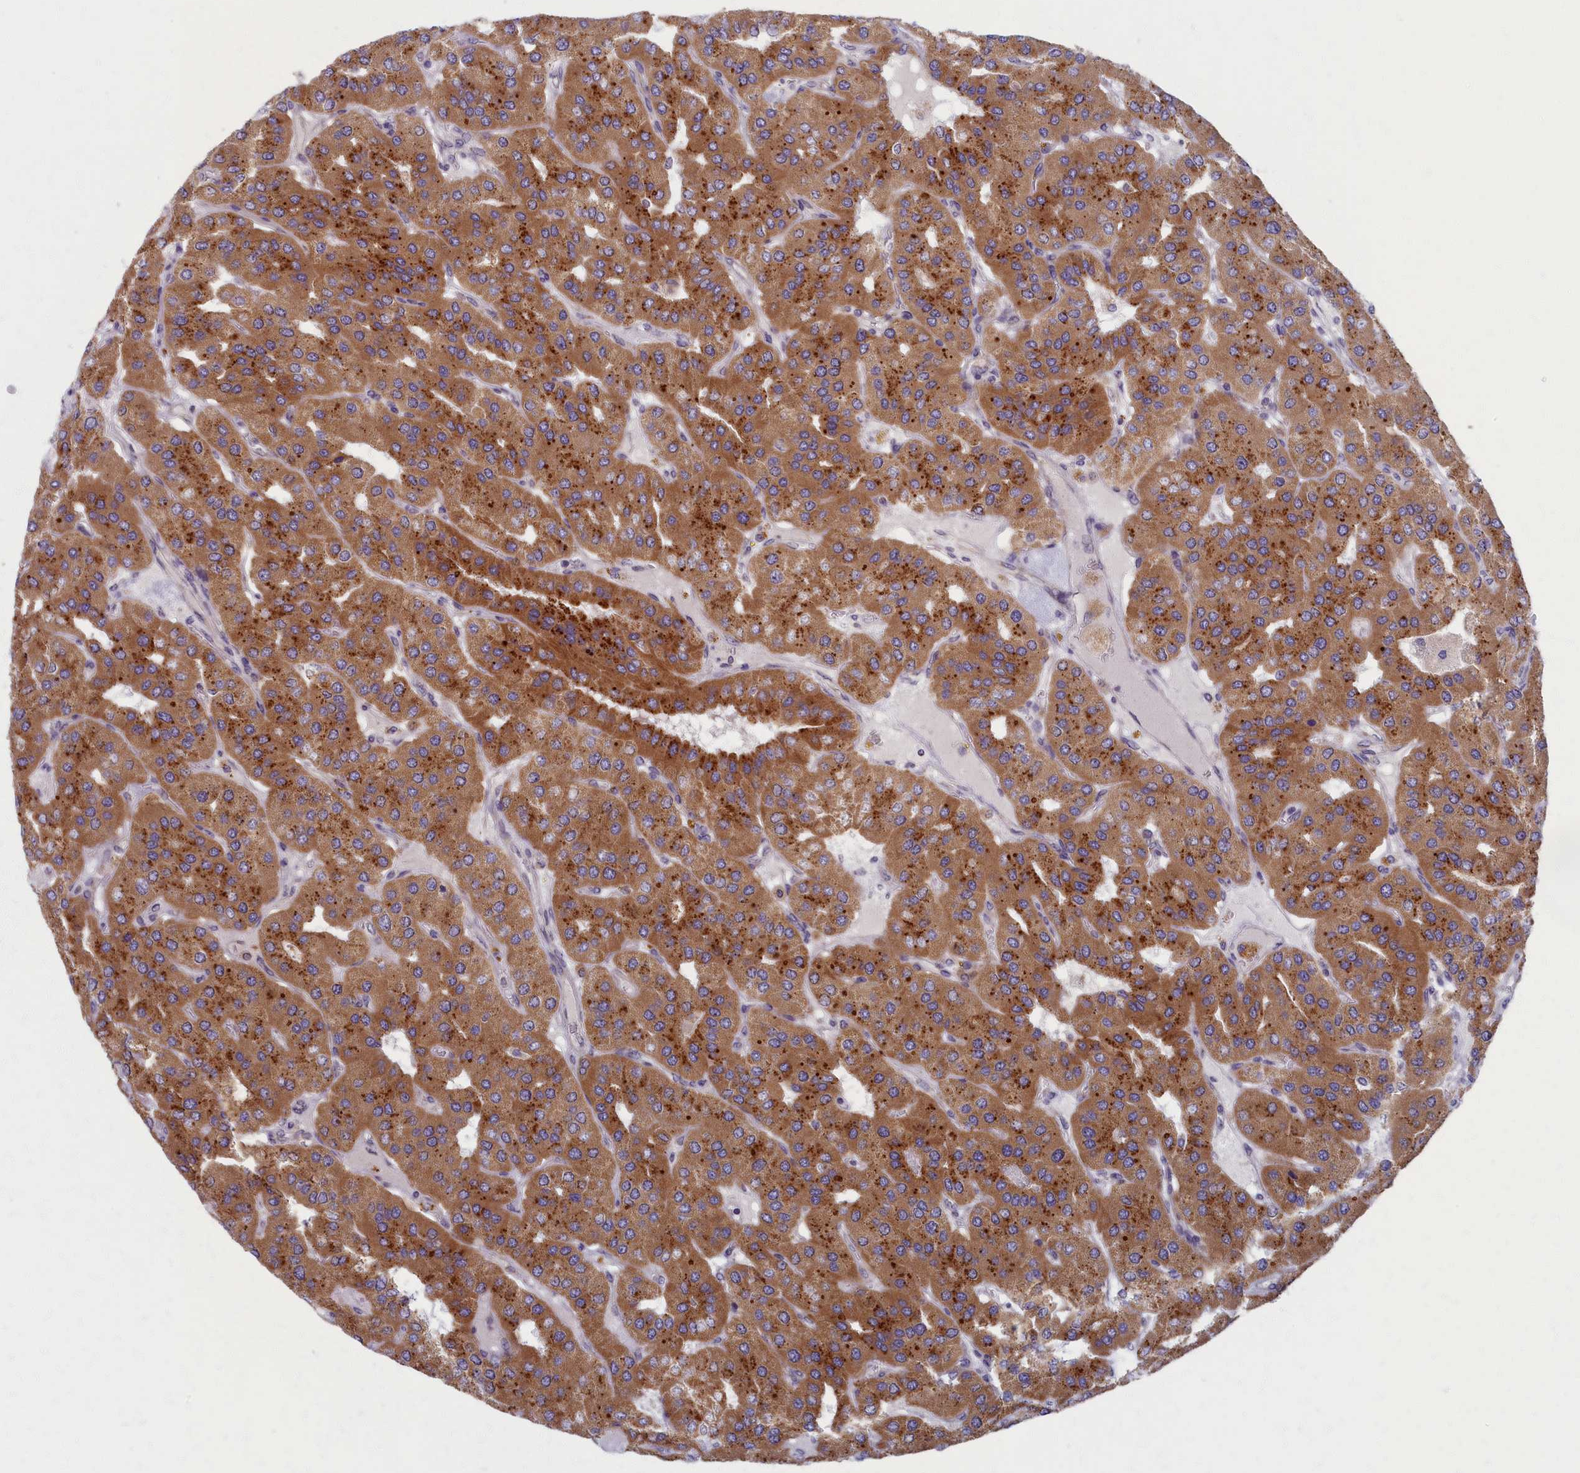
{"staining": {"intensity": "moderate", "quantity": ">75%", "location": "cytoplasmic/membranous"}, "tissue": "parathyroid gland", "cell_type": "Glandular cells", "image_type": "normal", "snomed": [{"axis": "morphology", "description": "Normal tissue, NOS"}, {"axis": "morphology", "description": "Adenoma, NOS"}, {"axis": "topography", "description": "Parathyroid gland"}], "caption": "Protein staining exhibits moderate cytoplasmic/membranous expression in about >75% of glandular cells in normal parathyroid gland. (Brightfield microscopy of DAB IHC at high magnification).", "gene": "MRPS25", "patient": {"sex": "female", "age": 86}}